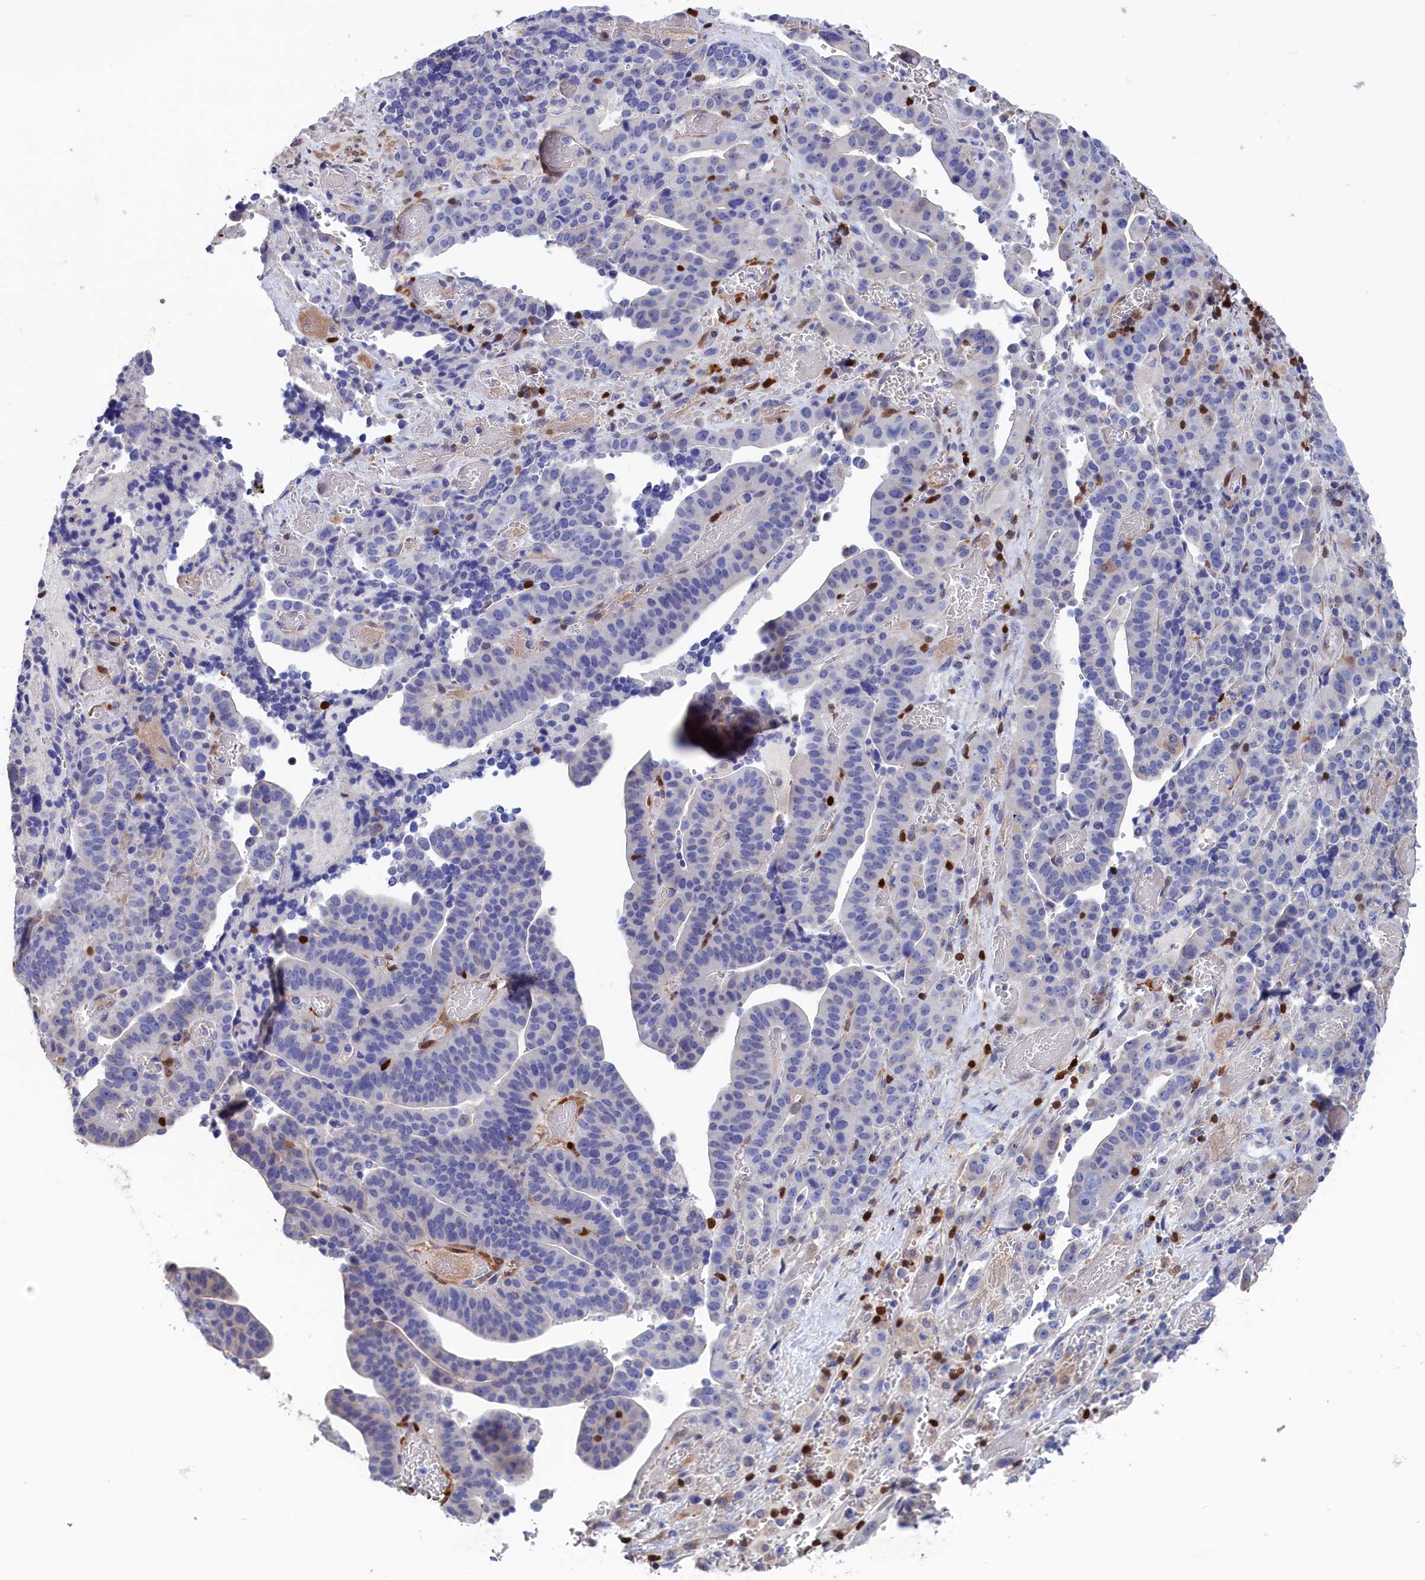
{"staining": {"intensity": "negative", "quantity": "none", "location": "none"}, "tissue": "stomach cancer", "cell_type": "Tumor cells", "image_type": "cancer", "snomed": [{"axis": "morphology", "description": "Adenocarcinoma, NOS"}, {"axis": "topography", "description": "Stomach"}], "caption": "High power microscopy photomicrograph of an IHC micrograph of stomach adenocarcinoma, revealing no significant expression in tumor cells.", "gene": "CRIP1", "patient": {"sex": "male", "age": 48}}